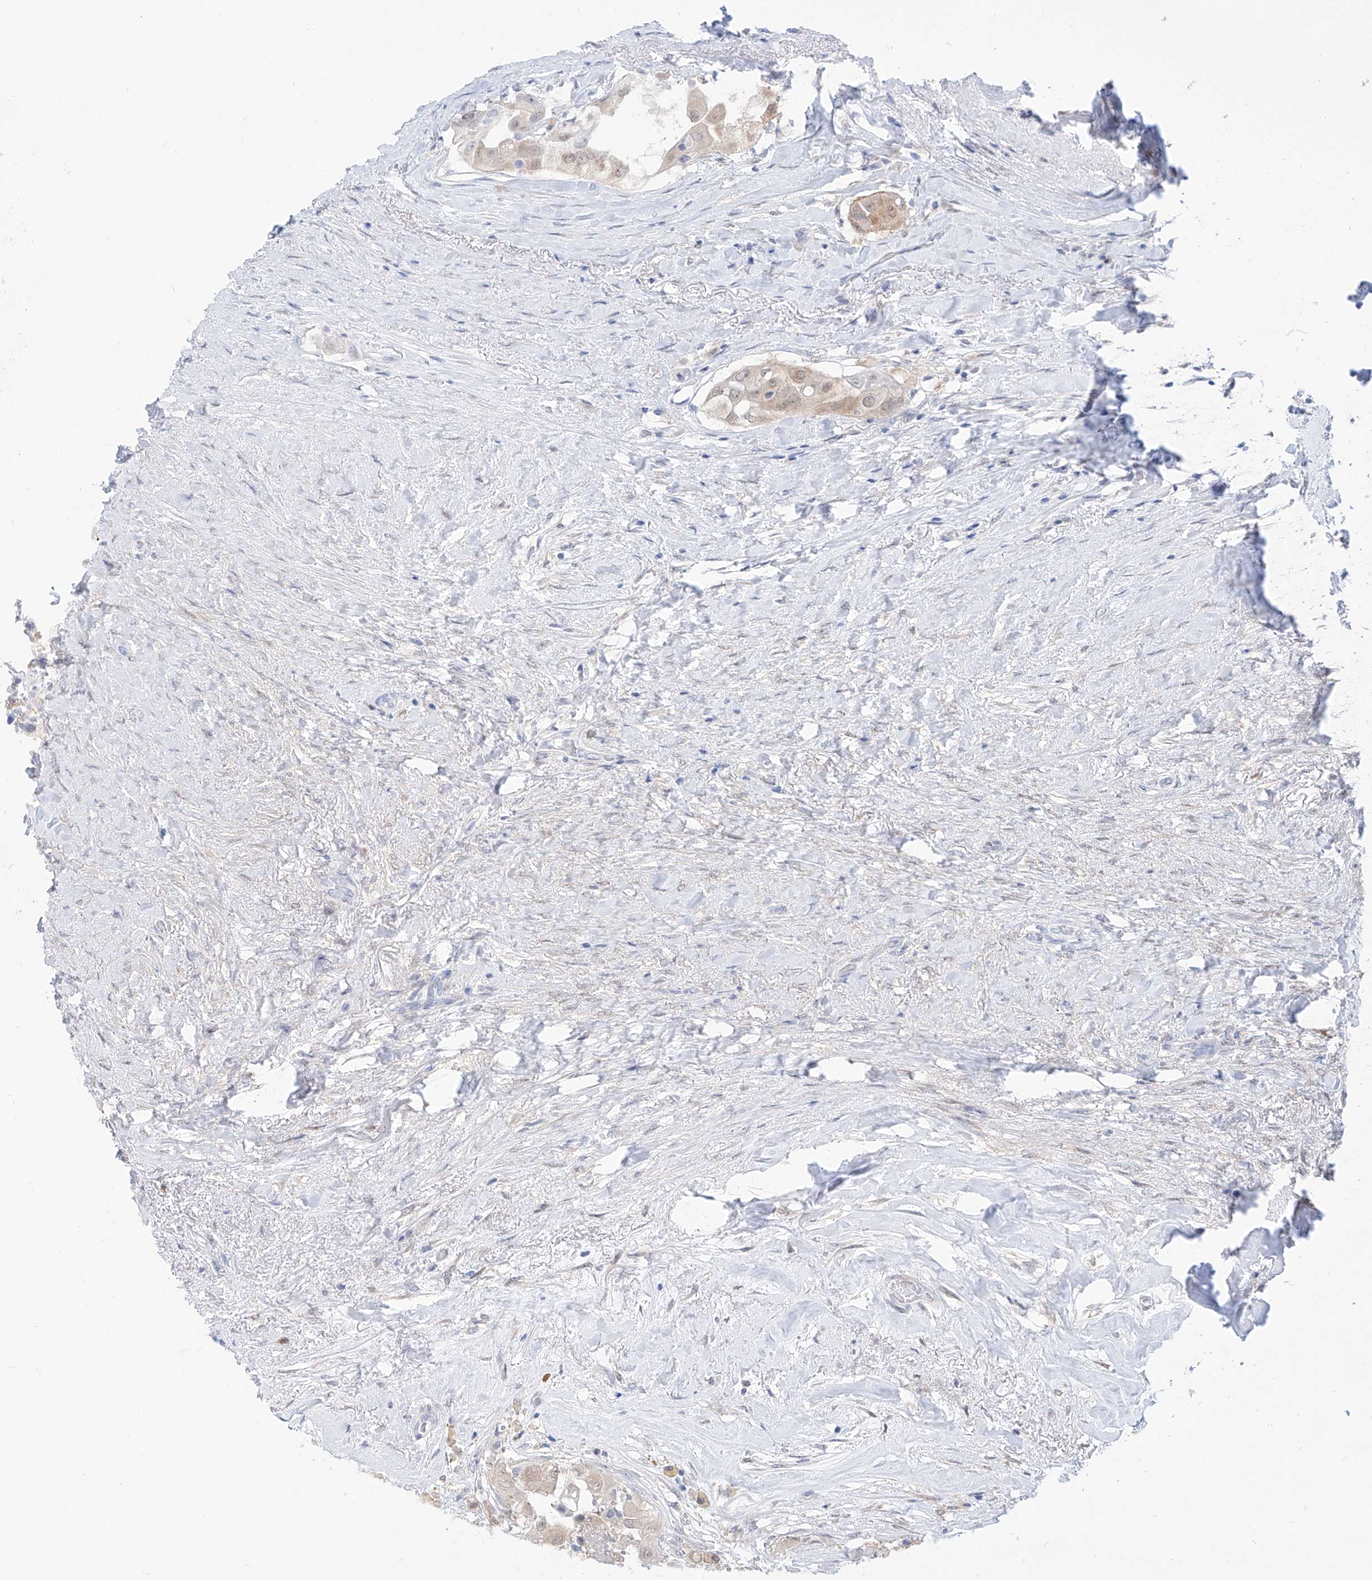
{"staining": {"intensity": "weak", "quantity": ">75%", "location": "cytoplasmic/membranous,nuclear"}, "tissue": "thyroid cancer", "cell_type": "Tumor cells", "image_type": "cancer", "snomed": [{"axis": "morphology", "description": "Papillary adenocarcinoma, NOS"}, {"axis": "topography", "description": "Thyroid gland"}], "caption": "Thyroid papillary adenocarcinoma stained with a protein marker reveals weak staining in tumor cells.", "gene": "PDXK", "patient": {"sex": "female", "age": 59}}